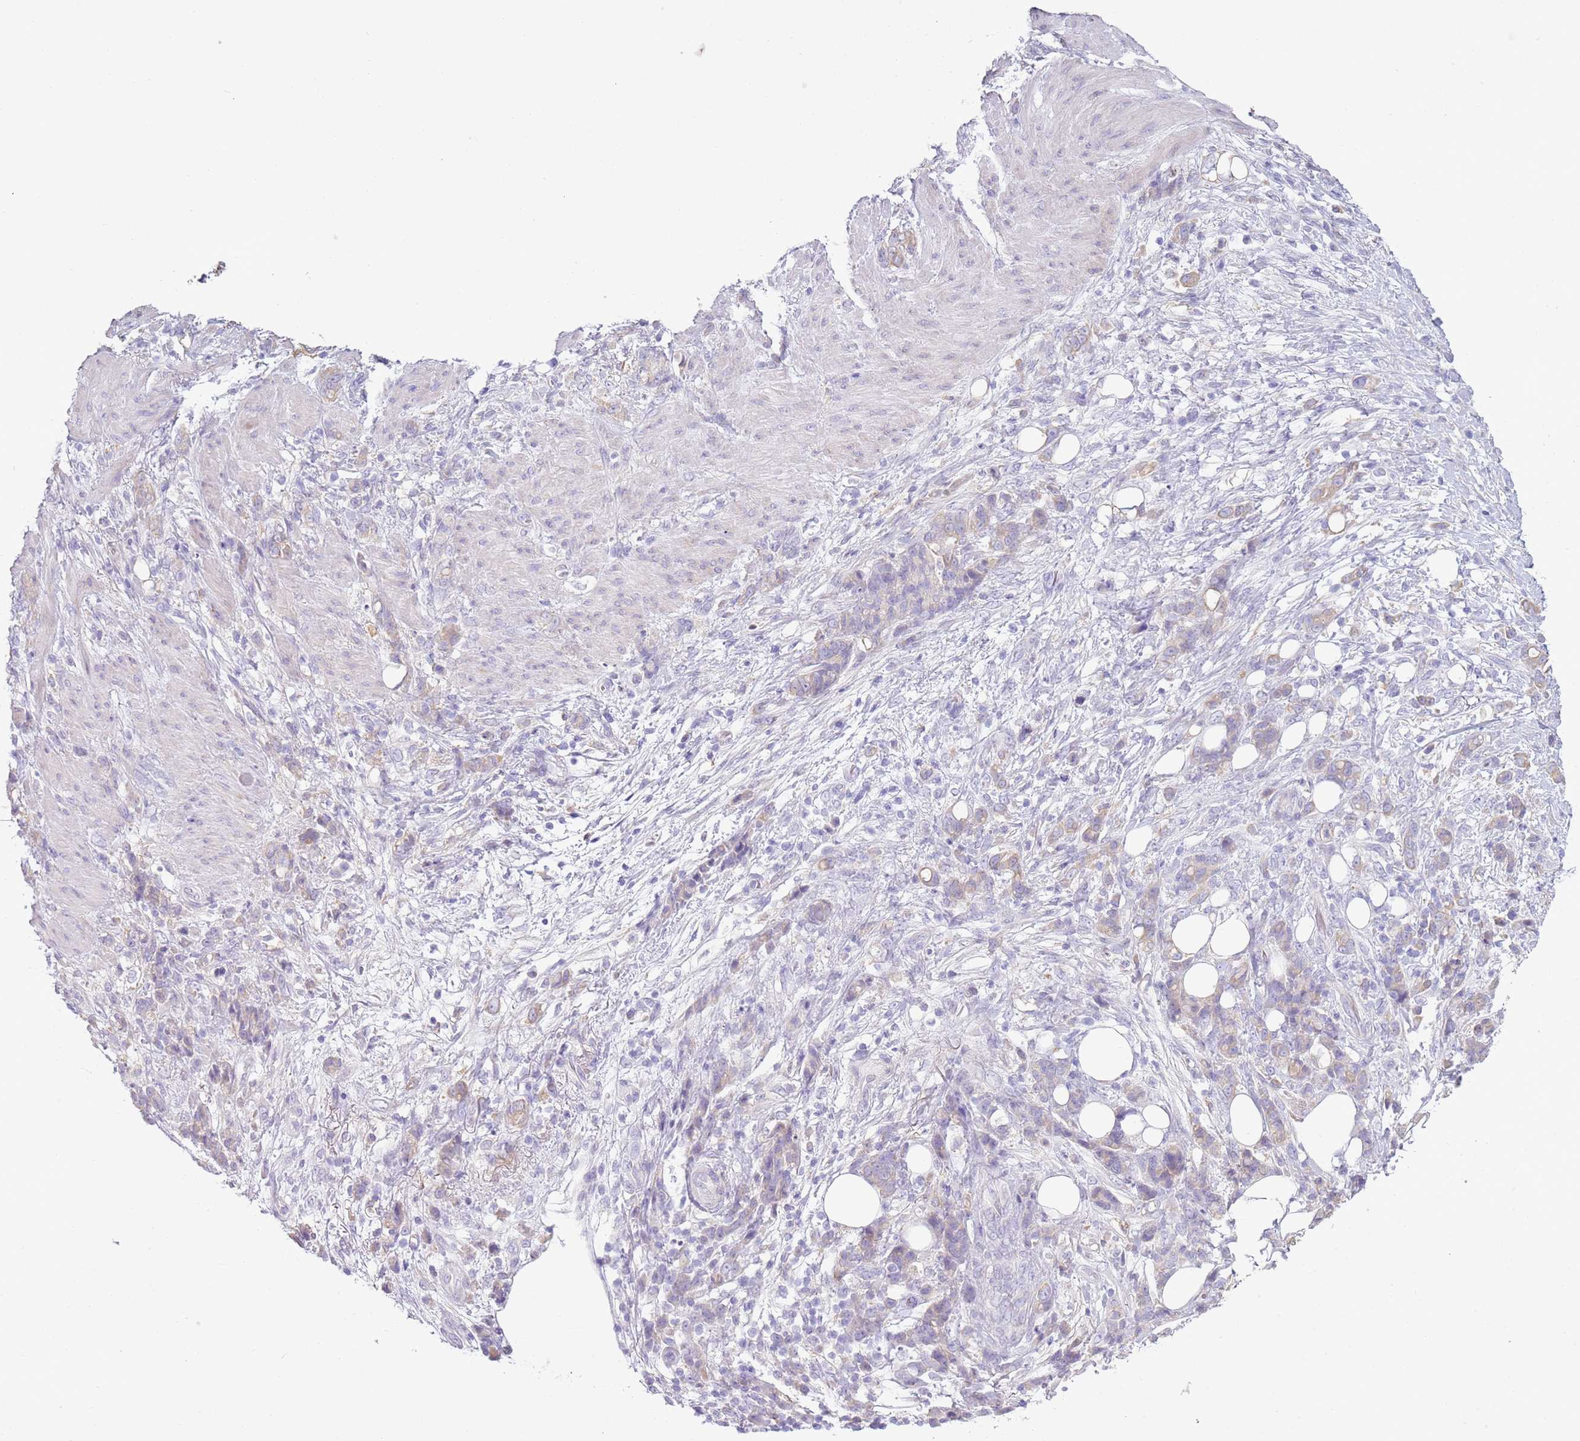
{"staining": {"intensity": "weak", "quantity": "<25%", "location": "cytoplasmic/membranous"}, "tissue": "stomach cancer", "cell_type": "Tumor cells", "image_type": "cancer", "snomed": [{"axis": "morphology", "description": "Normal tissue, NOS"}, {"axis": "morphology", "description": "Adenocarcinoma, NOS"}, {"axis": "topography", "description": "Stomach"}], "caption": "A photomicrograph of stomach adenocarcinoma stained for a protein reveals no brown staining in tumor cells.", "gene": "OAF", "patient": {"sex": "female", "age": 79}}